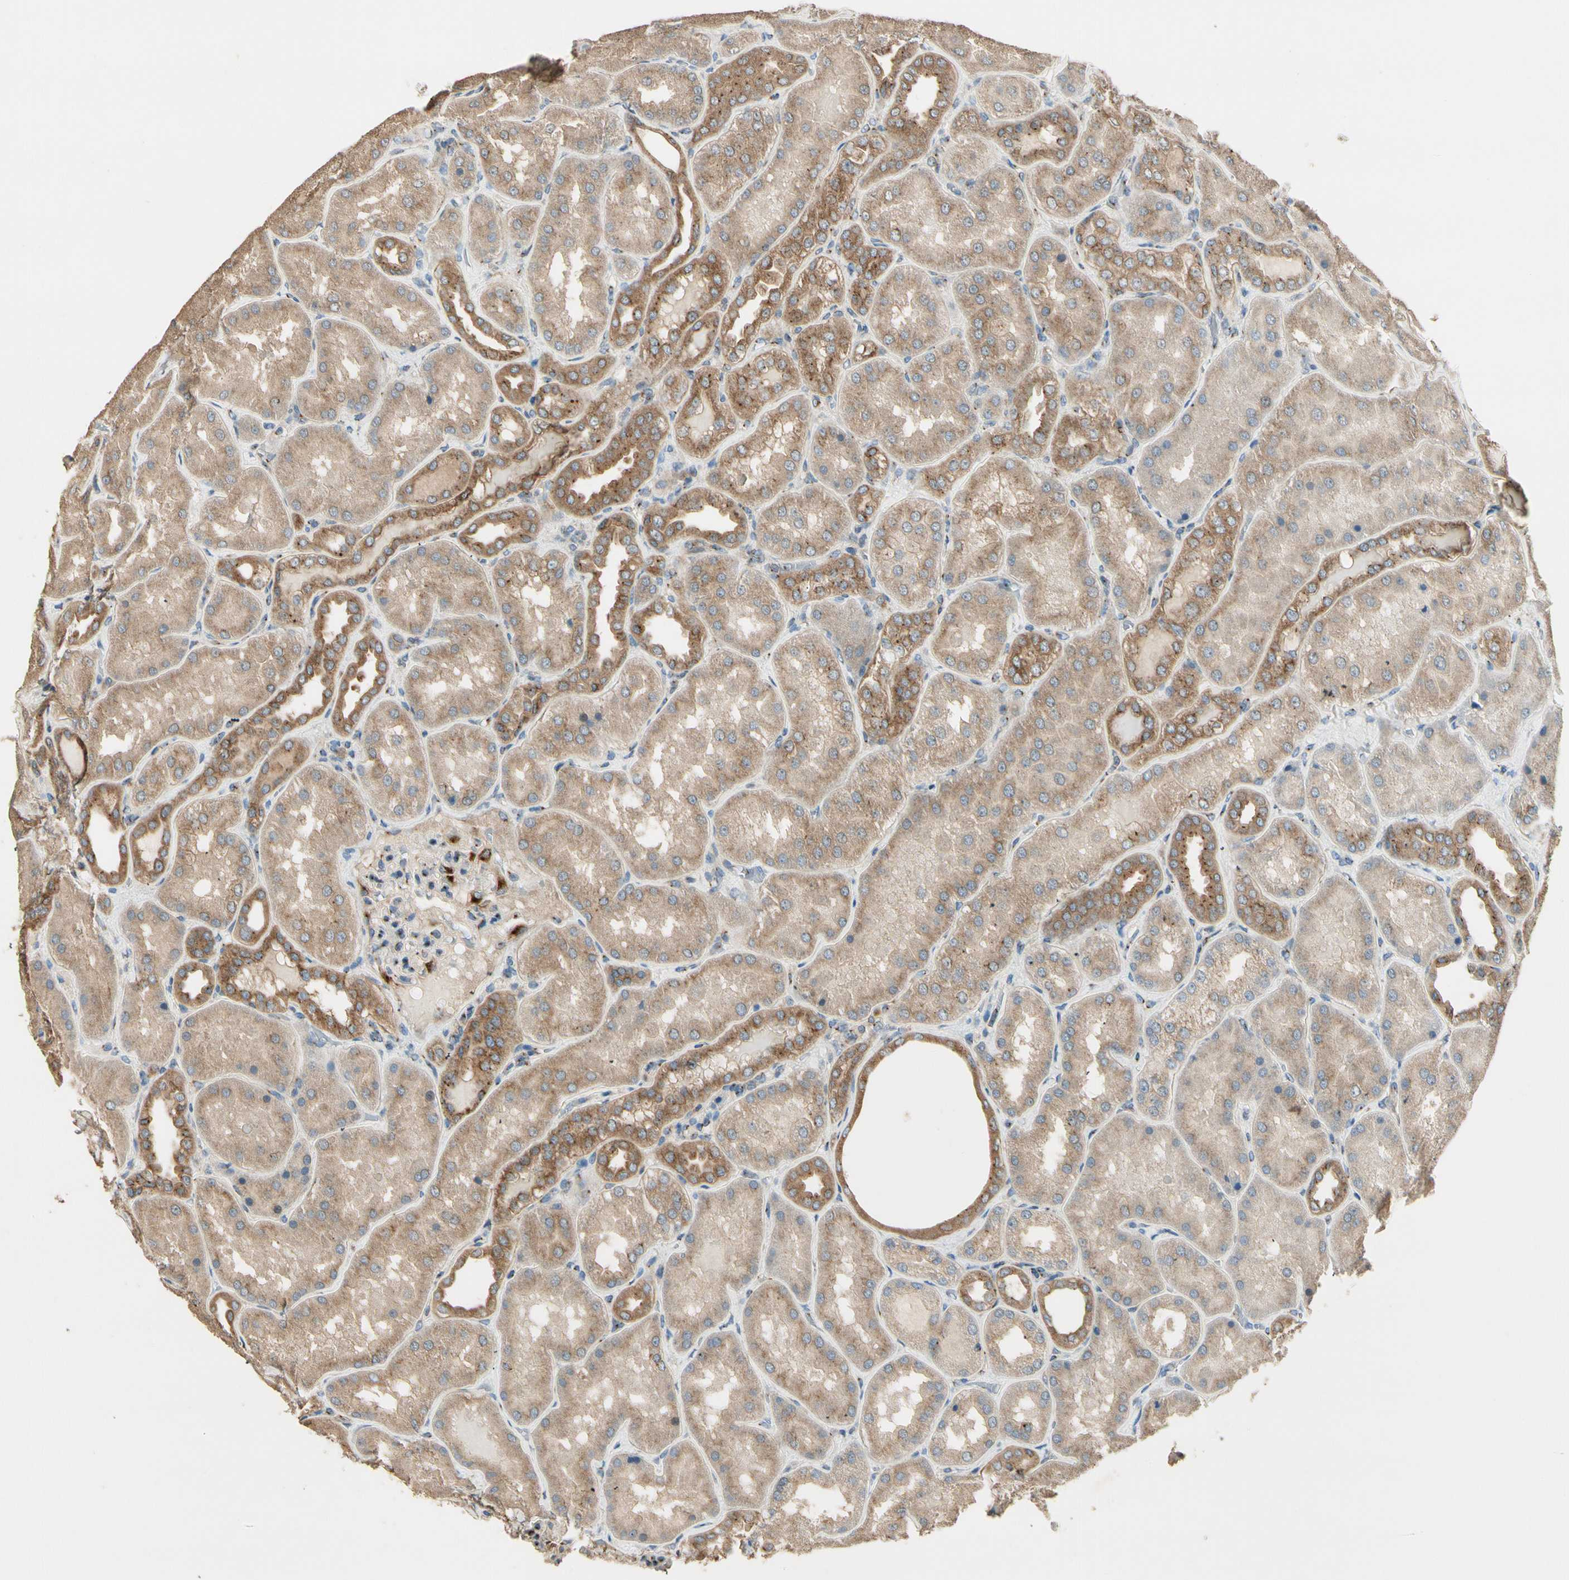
{"staining": {"intensity": "strong", "quantity": "<25%", "location": "cytoplasmic/membranous"}, "tissue": "kidney", "cell_type": "Cells in glomeruli", "image_type": "normal", "snomed": [{"axis": "morphology", "description": "Normal tissue, NOS"}, {"axis": "topography", "description": "Kidney"}], "caption": "Immunohistochemical staining of benign human kidney displays medium levels of strong cytoplasmic/membranous positivity in approximately <25% of cells in glomeruli. Immunohistochemistry stains the protein of interest in brown and the nuclei are stained blue.", "gene": "AKAP9", "patient": {"sex": "female", "age": 56}}